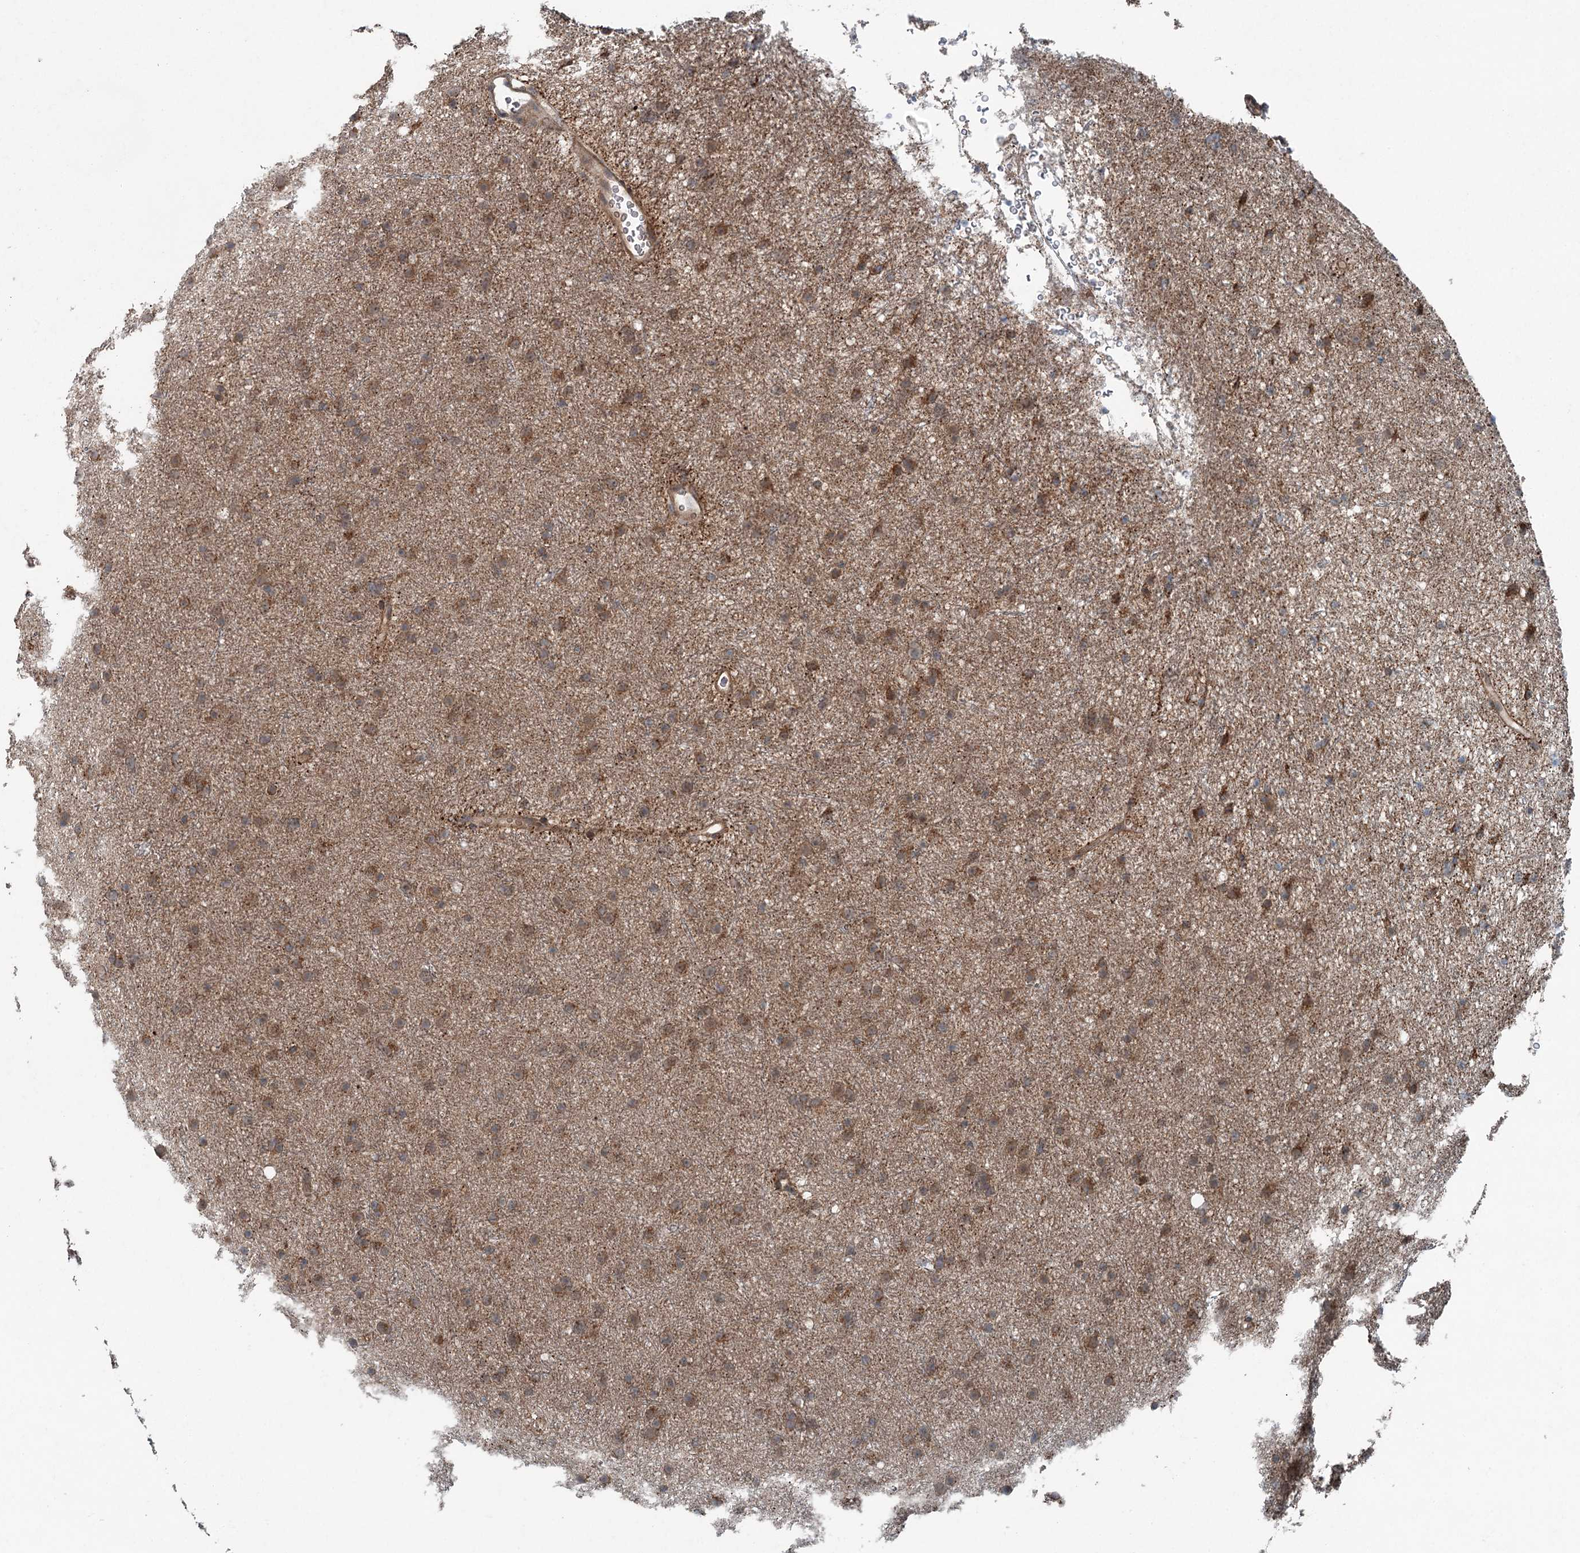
{"staining": {"intensity": "moderate", "quantity": ">75%", "location": "cytoplasmic/membranous"}, "tissue": "glioma", "cell_type": "Tumor cells", "image_type": "cancer", "snomed": [{"axis": "morphology", "description": "Glioma, malignant, Low grade"}, {"axis": "topography", "description": "Cerebral cortex"}], "caption": "About >75% of tumor cells in human malignant glioma (low-grade) demonstrate moderate cytoplasmic/membranous protein positivity as visualized by brown immunohistochemical staining.", "gene": "SKIC3", "patient": {"sex": "female", "age": 39}}